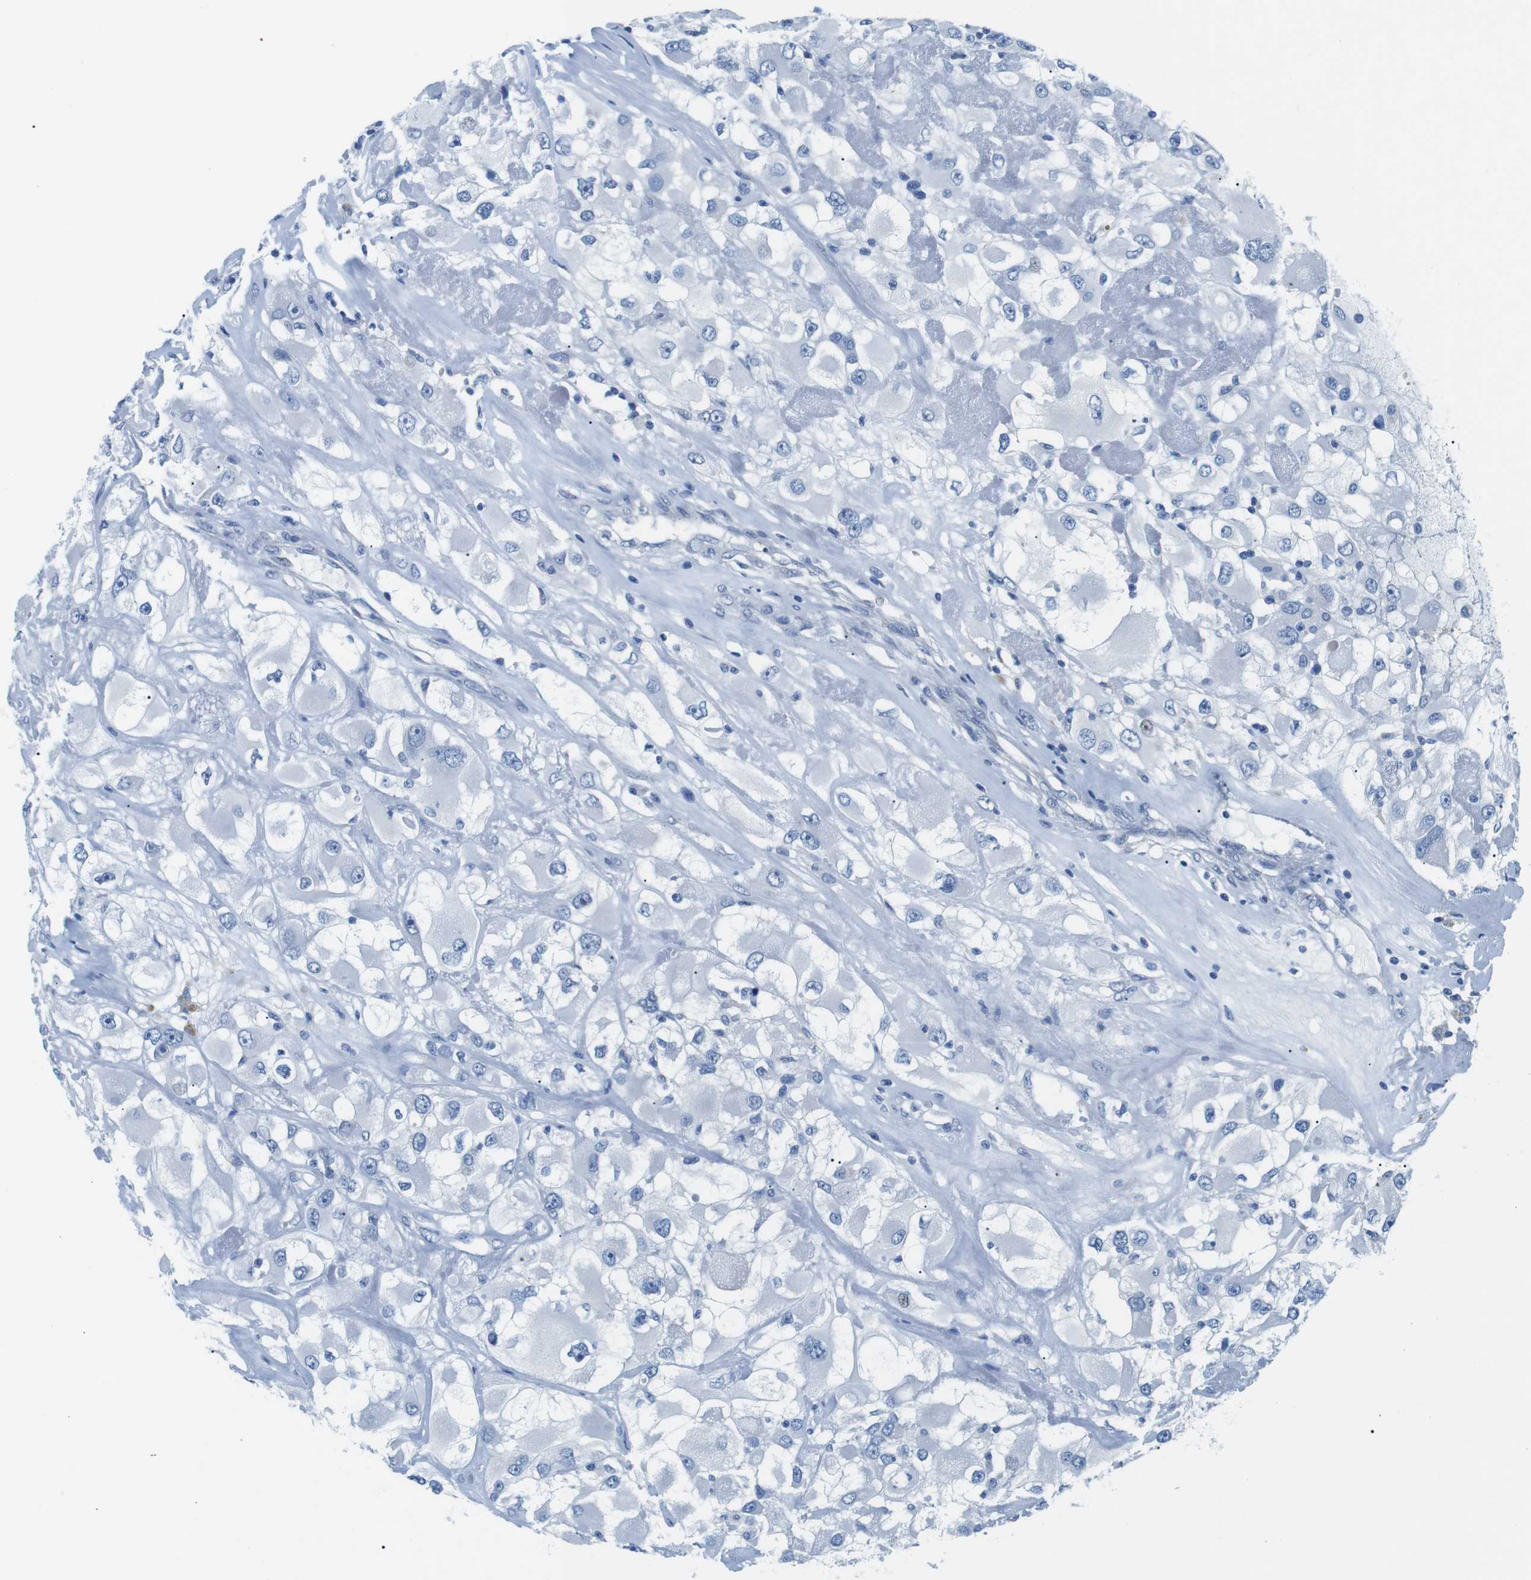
{"staining": {"intensity": "negative", "quantity": "none", "location": "none"}, "tissue": "renal cancer", "cell_type": "Tumor cells", "image_type": "cancer", "snomed": [{"axis": "morphology", "description": "Adenocarcinoma, NOS"}, {"axis": "topography", "description": "Kidney"}], "caption": "High power microscopy image of an immunohistochemistry (IHC) photomicrograph of renal cancer (adenocarcinoma), revealing no significant expression in tumor cells.", "gene": "MUC2", "patient": {"sex": "female", "age": 52}}